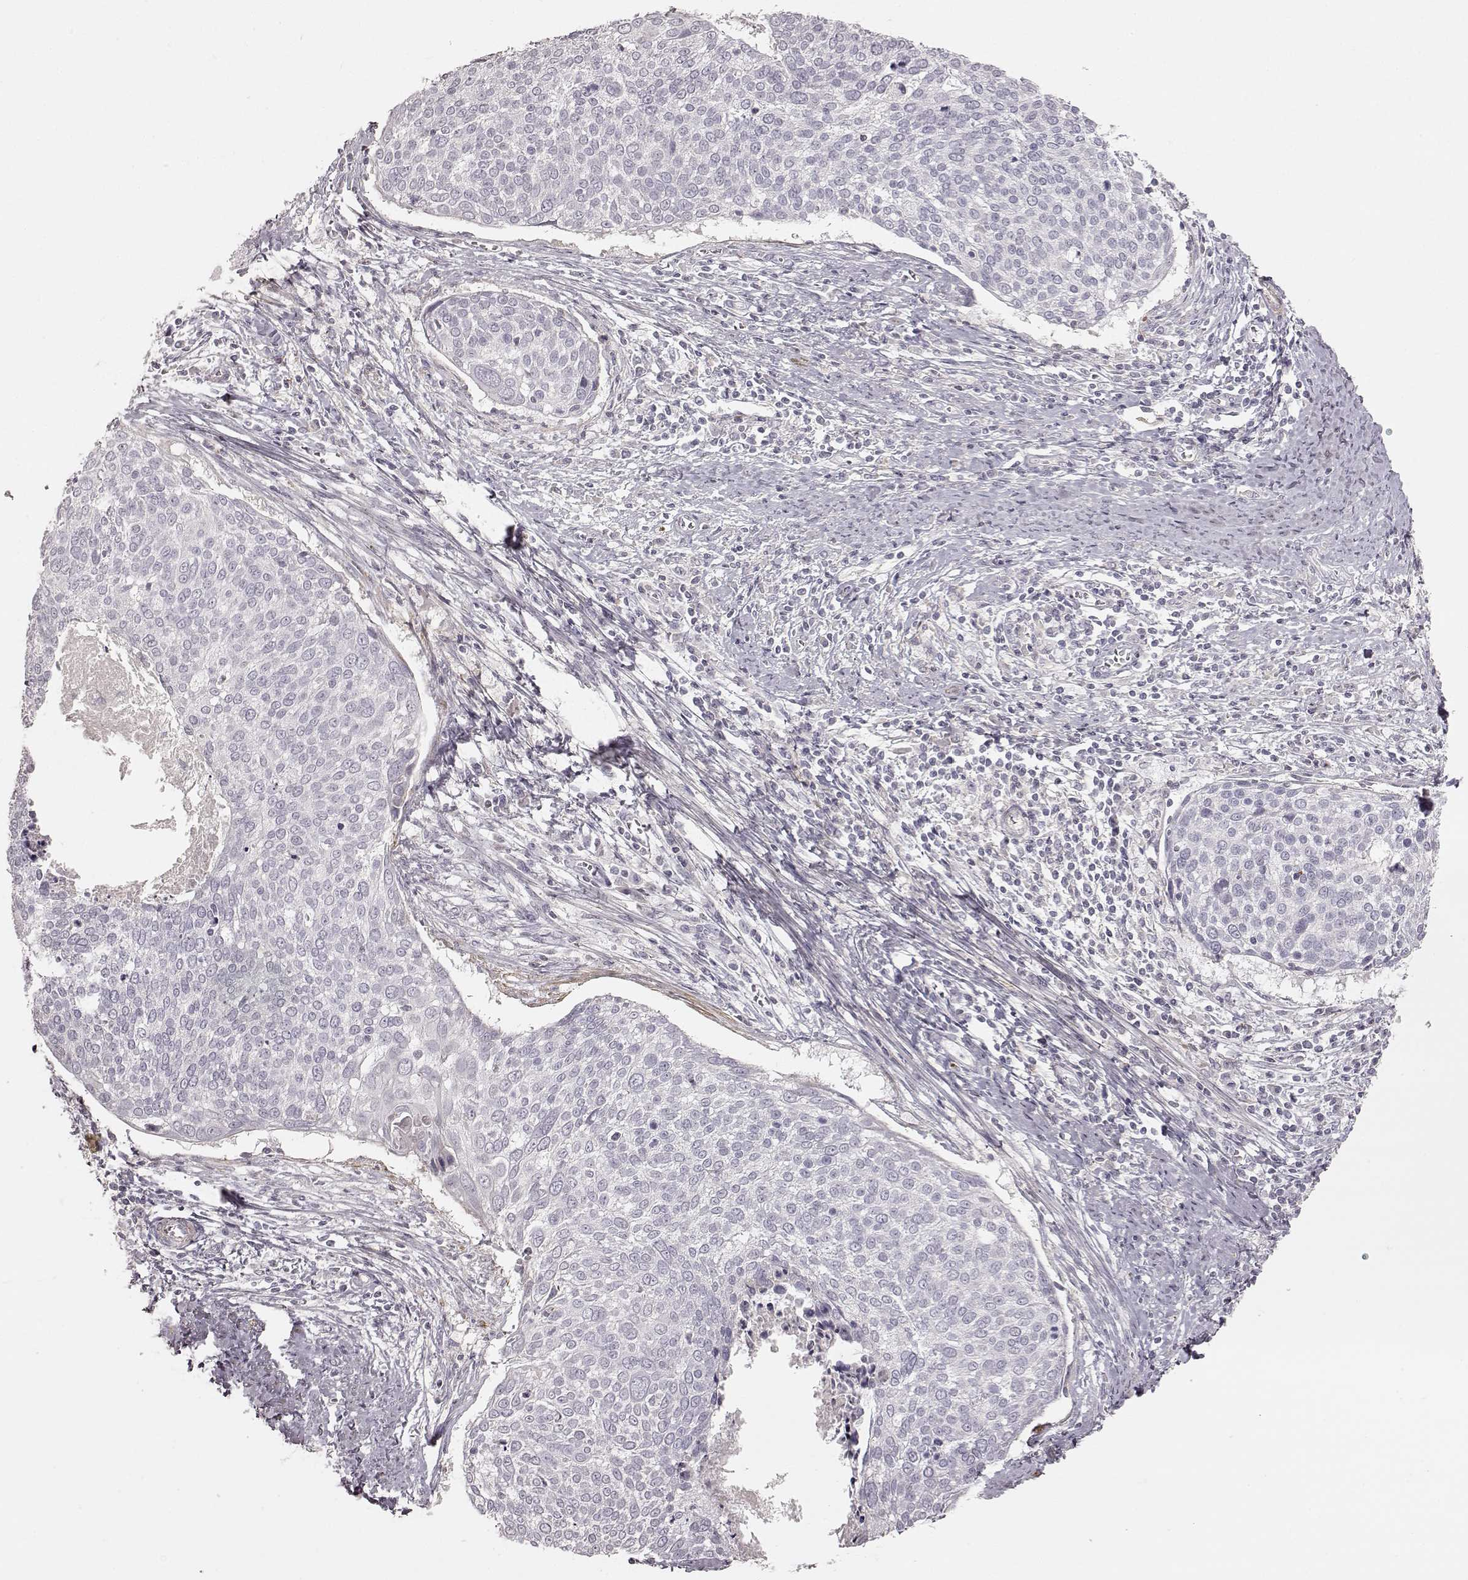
{"staining": {"intensity": "negative", "quantity": "none", "location": "none"}, "tissue": "cervical cancer", "cell_type": "Tumor cells", "image_type": "cancer", "snomed": [{"axis": "morphology", "description": "Squamous cell carcinoma, NOS"}, {"axis": "topography", "description": "Cervix"}], "caption": "Cervical cancer was stained to show a protein in brown. There is no significant positivity in tumor cells.", "gene": "PRLHR", "patient": {"sex": "female", "age": 39}}